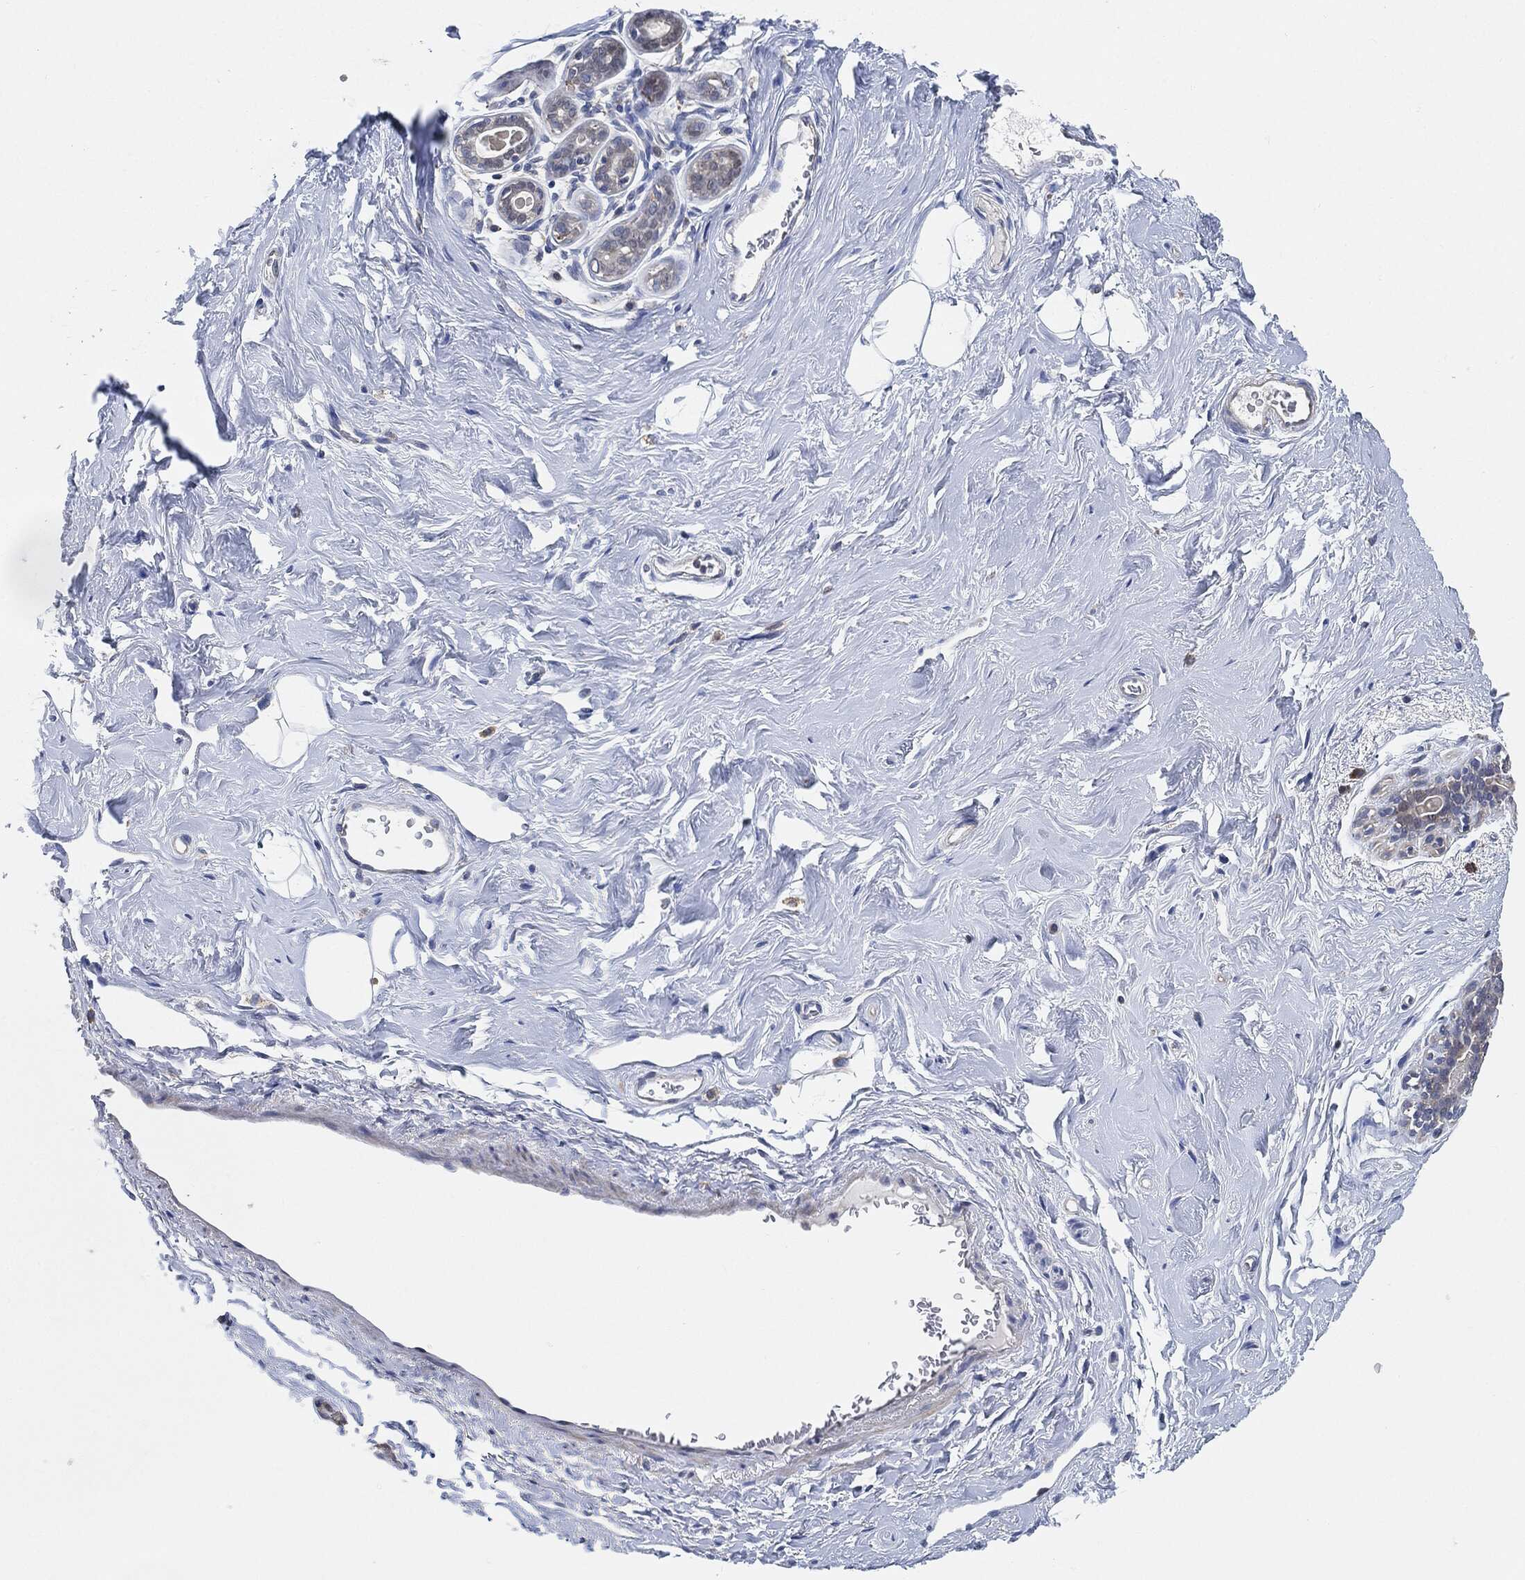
{"staining": {"intensity": "negative", "quantity": "none", "location": "none"}, "tissue": "breast", "cell_type": "Adipocytes", "image_type": "normal", "snomed": [{"axis": "morphology", "description": "Normal tissue, NOS"}, {"axis": "topography", "description": "Skin"}, {"axis": "topography", "description": "Breast"}], "caption": "IHC histopathology image of normal breast: breast stained with DAB (3,3'-diaminobenzidine) demonstrates no significant protein expression in adipocytes.", "gene": "VSIG4", "patient": {"sex": "female", "age": 43}}